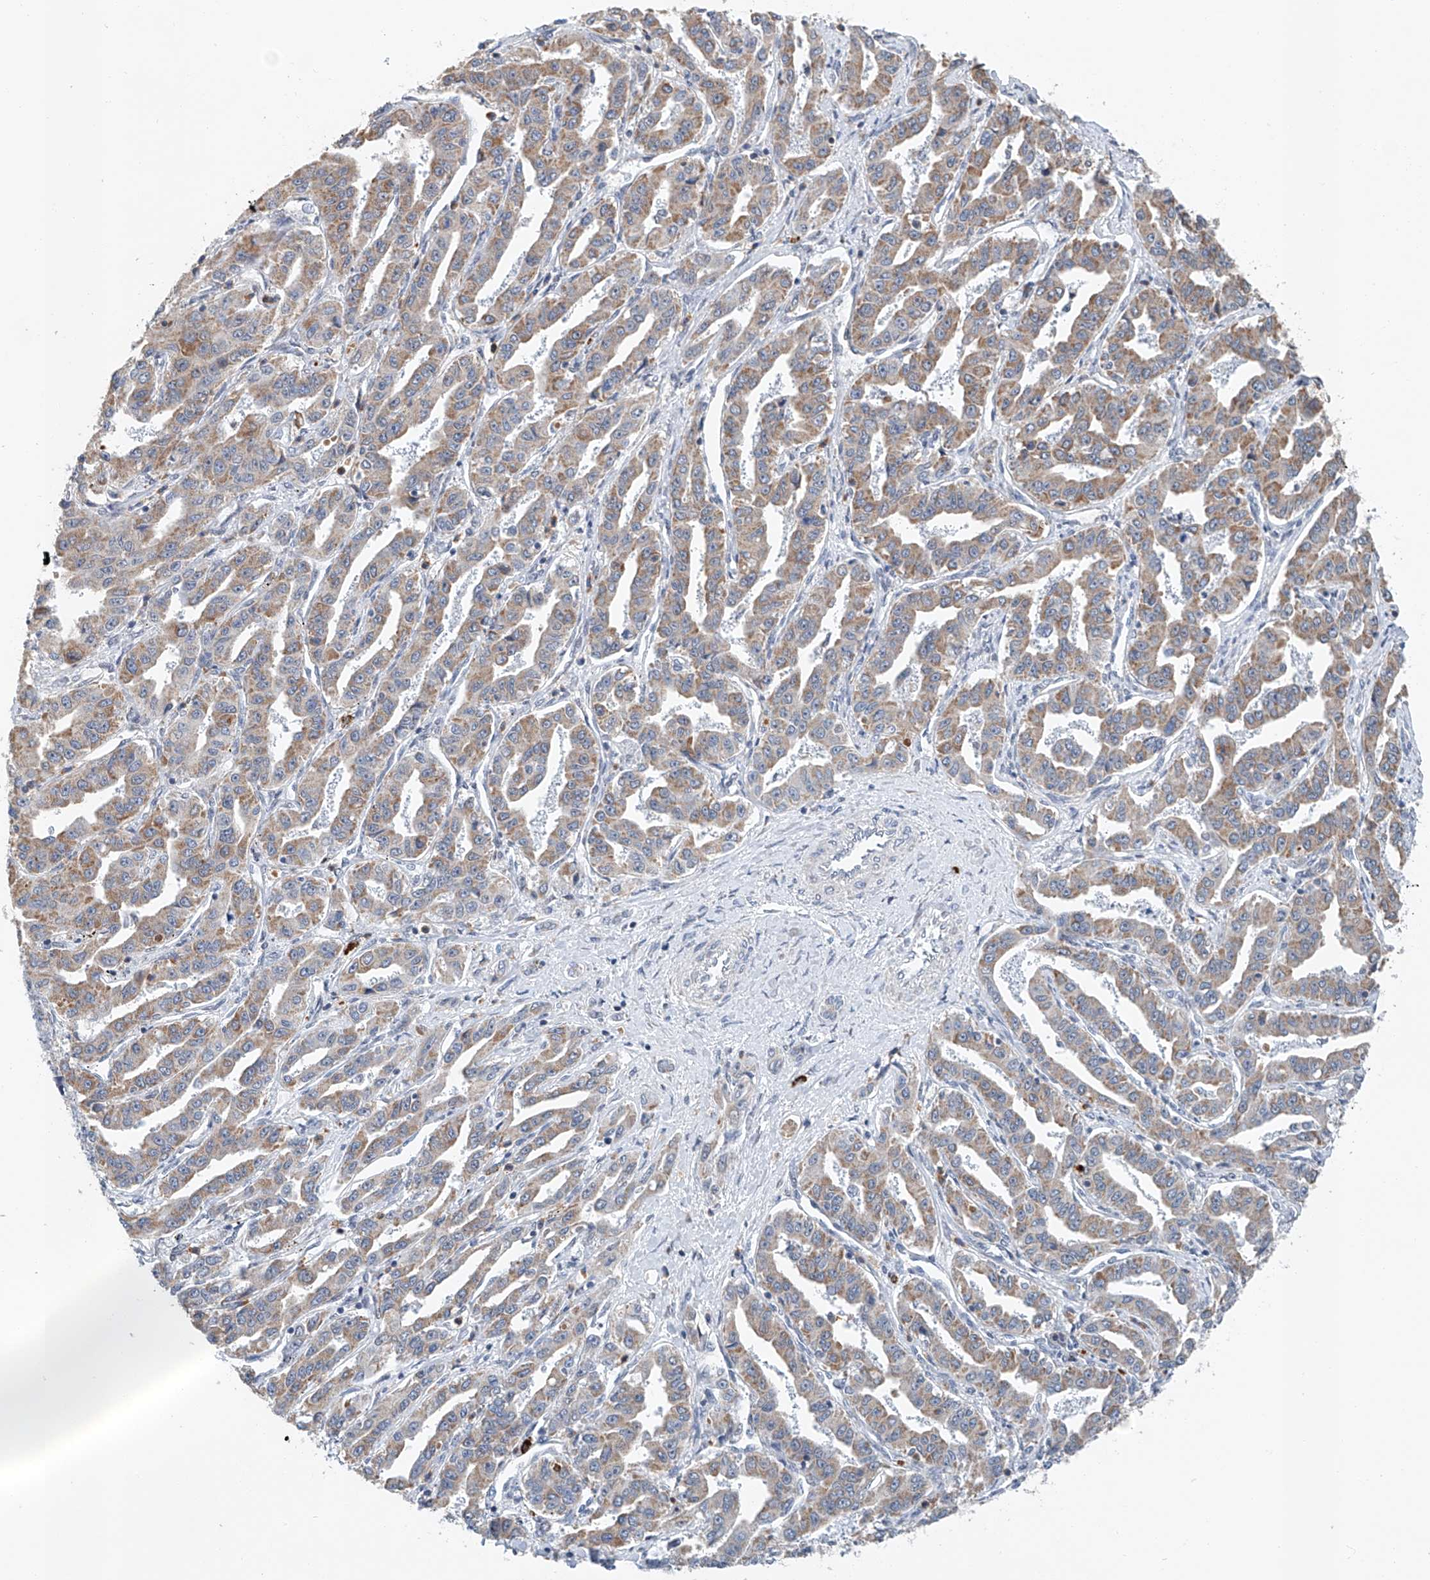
{"staining": {"intensity": "moderate", "quantity": ">75%", "location": "cytoplasmic/membranous"}, "tissue": "liver cancer", "cell_type": "Tumor cells", "image_type": "cancer", "snomed": [{"axis": "morphology", "description": "Cholangiocarcinoma"}, {"axis": "topography", "description": "Liver"}], "caption": "Liver cancer (cholangiocarcinoma) tissue demonstrates moderate cytoplasmic/membranous staining in about >75% of tumor cells", "gene": "KLF15", "patient": {"sex": "male", "age": 59}}